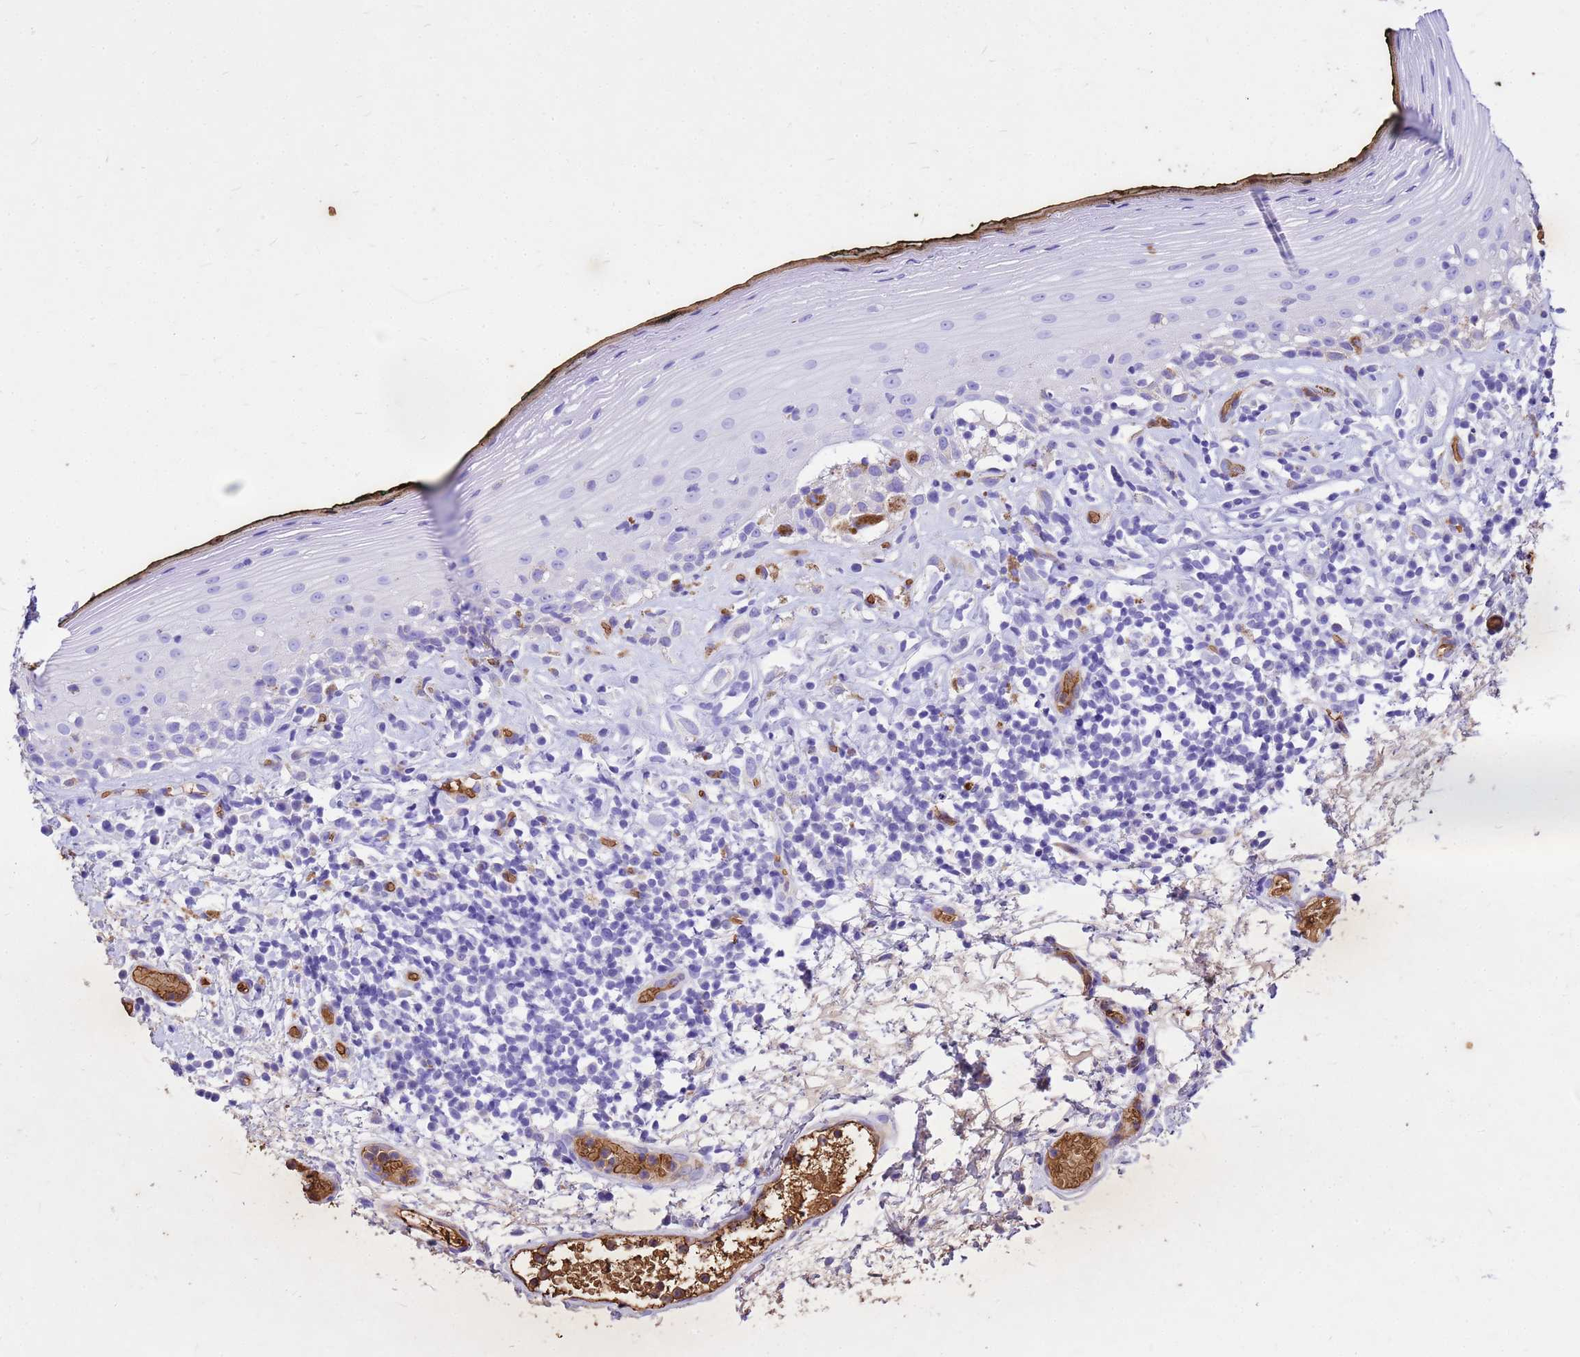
{"staining": {"intensity": "moderate", "quantity": "<25%", "location": "cytoplasmic/membranous"}, "tissue": "oral mucosa", "cell_type": "Squamous epithelial cells", "image_type": "normal", "snomed": [{"axis": "morphology", "description": "Normal tissue, NOS"}, {"axis": "topography", "description": "Oral tissue"}], "caption": "Squamous epithelial cells display low levels of moderate cytoplasmic/membranous positivity in approximately <25% of cells in unremarkable human oral mucosa. (Stains: DAB (3,3'-diaminobenzidine) in brown, nuclei in blue, Microscopy: brightfield microscopy at high magnification).", "gene": "HBA1", "patient": {"sex": "female", "age": 83}}